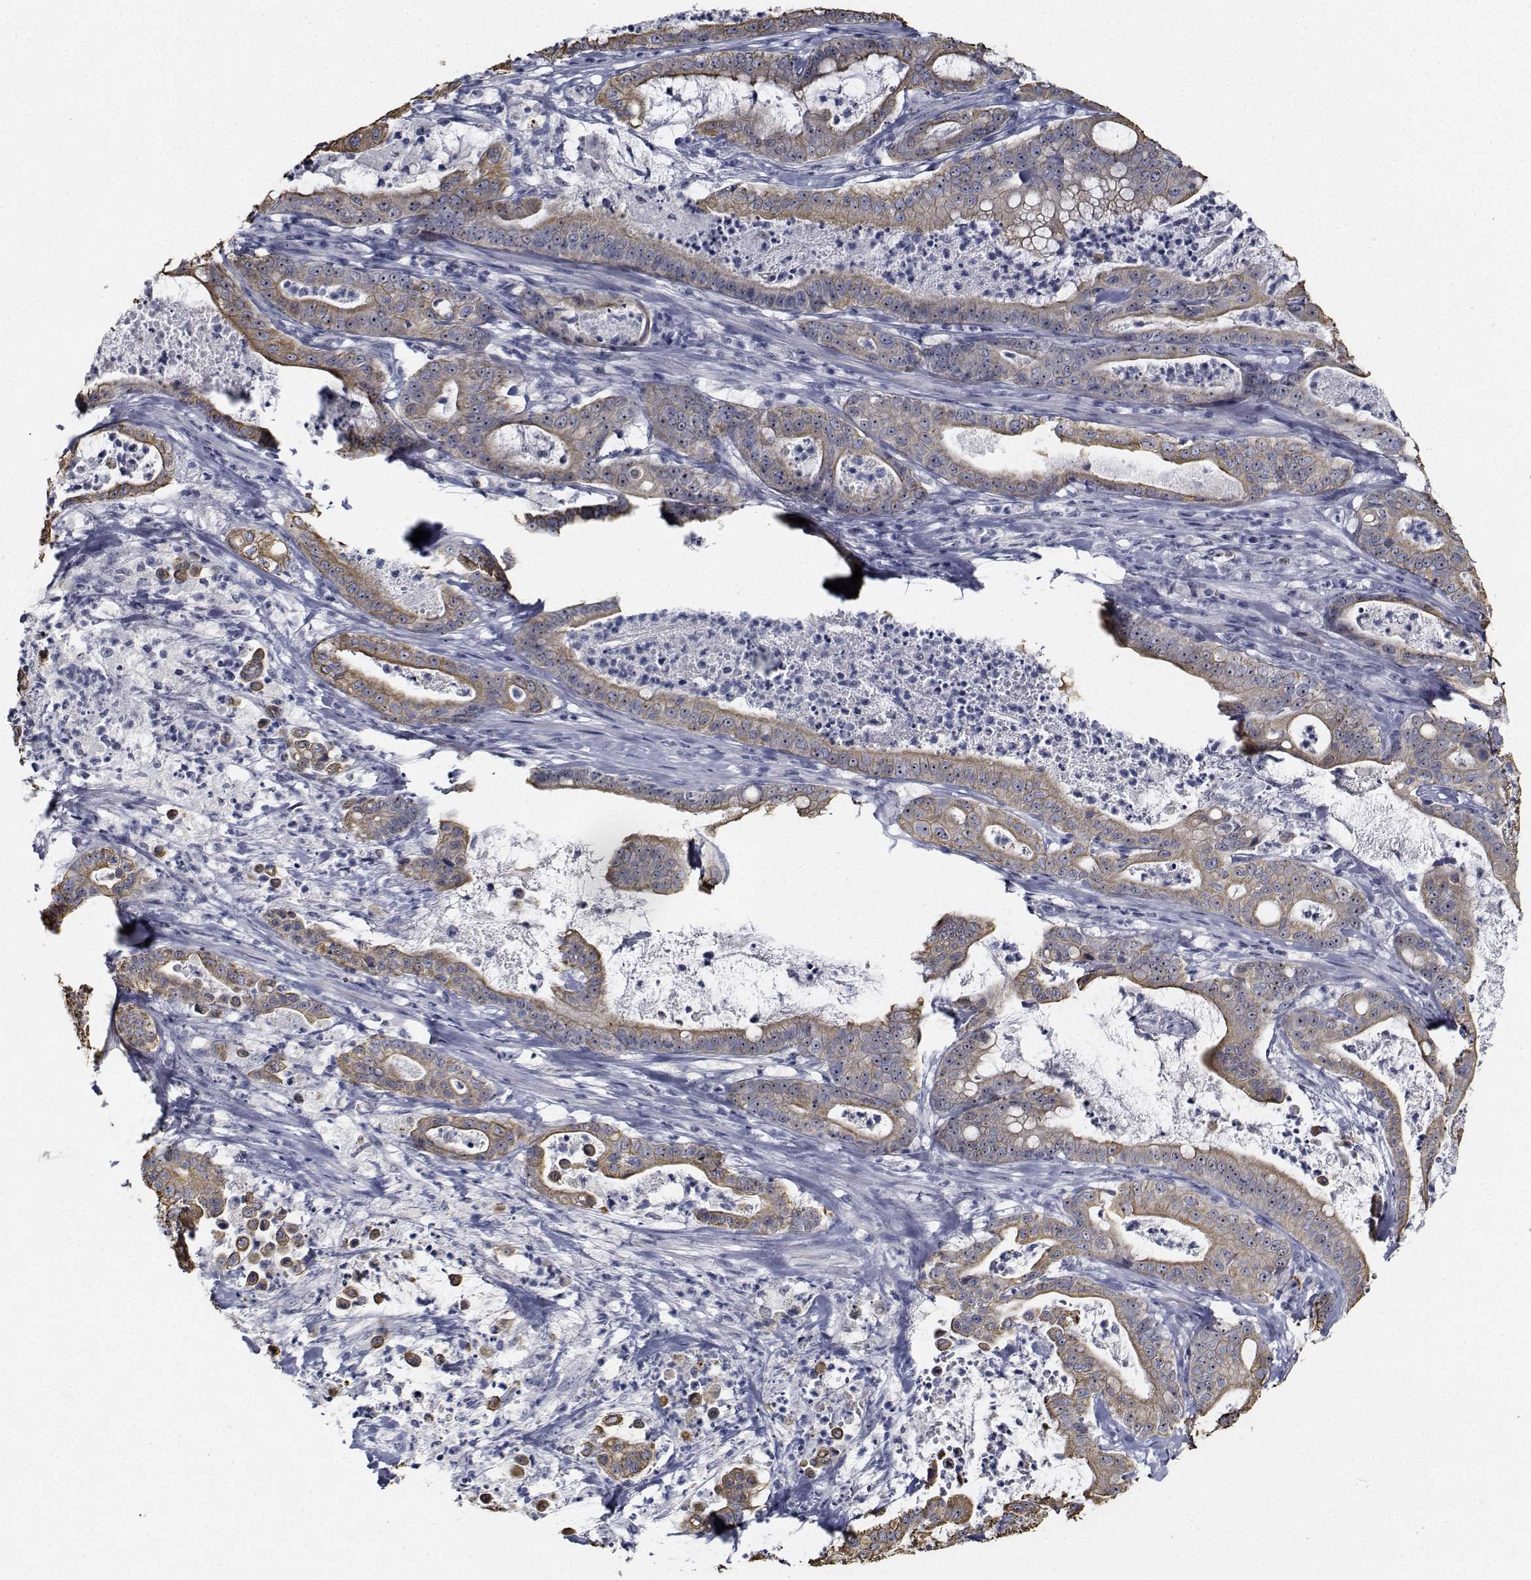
{"staining": {"intensity": "weak", "quantity": ">75%", "location": "cytoplasmic/membranous"}, "tissue": "pancreatic cancer", "cell_type": "Tumor cells", "image_type": "cancer", "snomed": [{"axis": "morphology", "description": "Adenocarcinoma, NOS"}, {"axis": "topography", "description": "Pancreas"}], "caption": "Pancreatic adenocarcinoma tissue shows weak cytoplasmic/membranous expression in about >75% of tumor cells, visualized by immunohistochemistry. (Brightfield microscopy of DAB IHC at high magnification).", "gene": "NVL", "patient": {"sex": "male", "age": 71}}